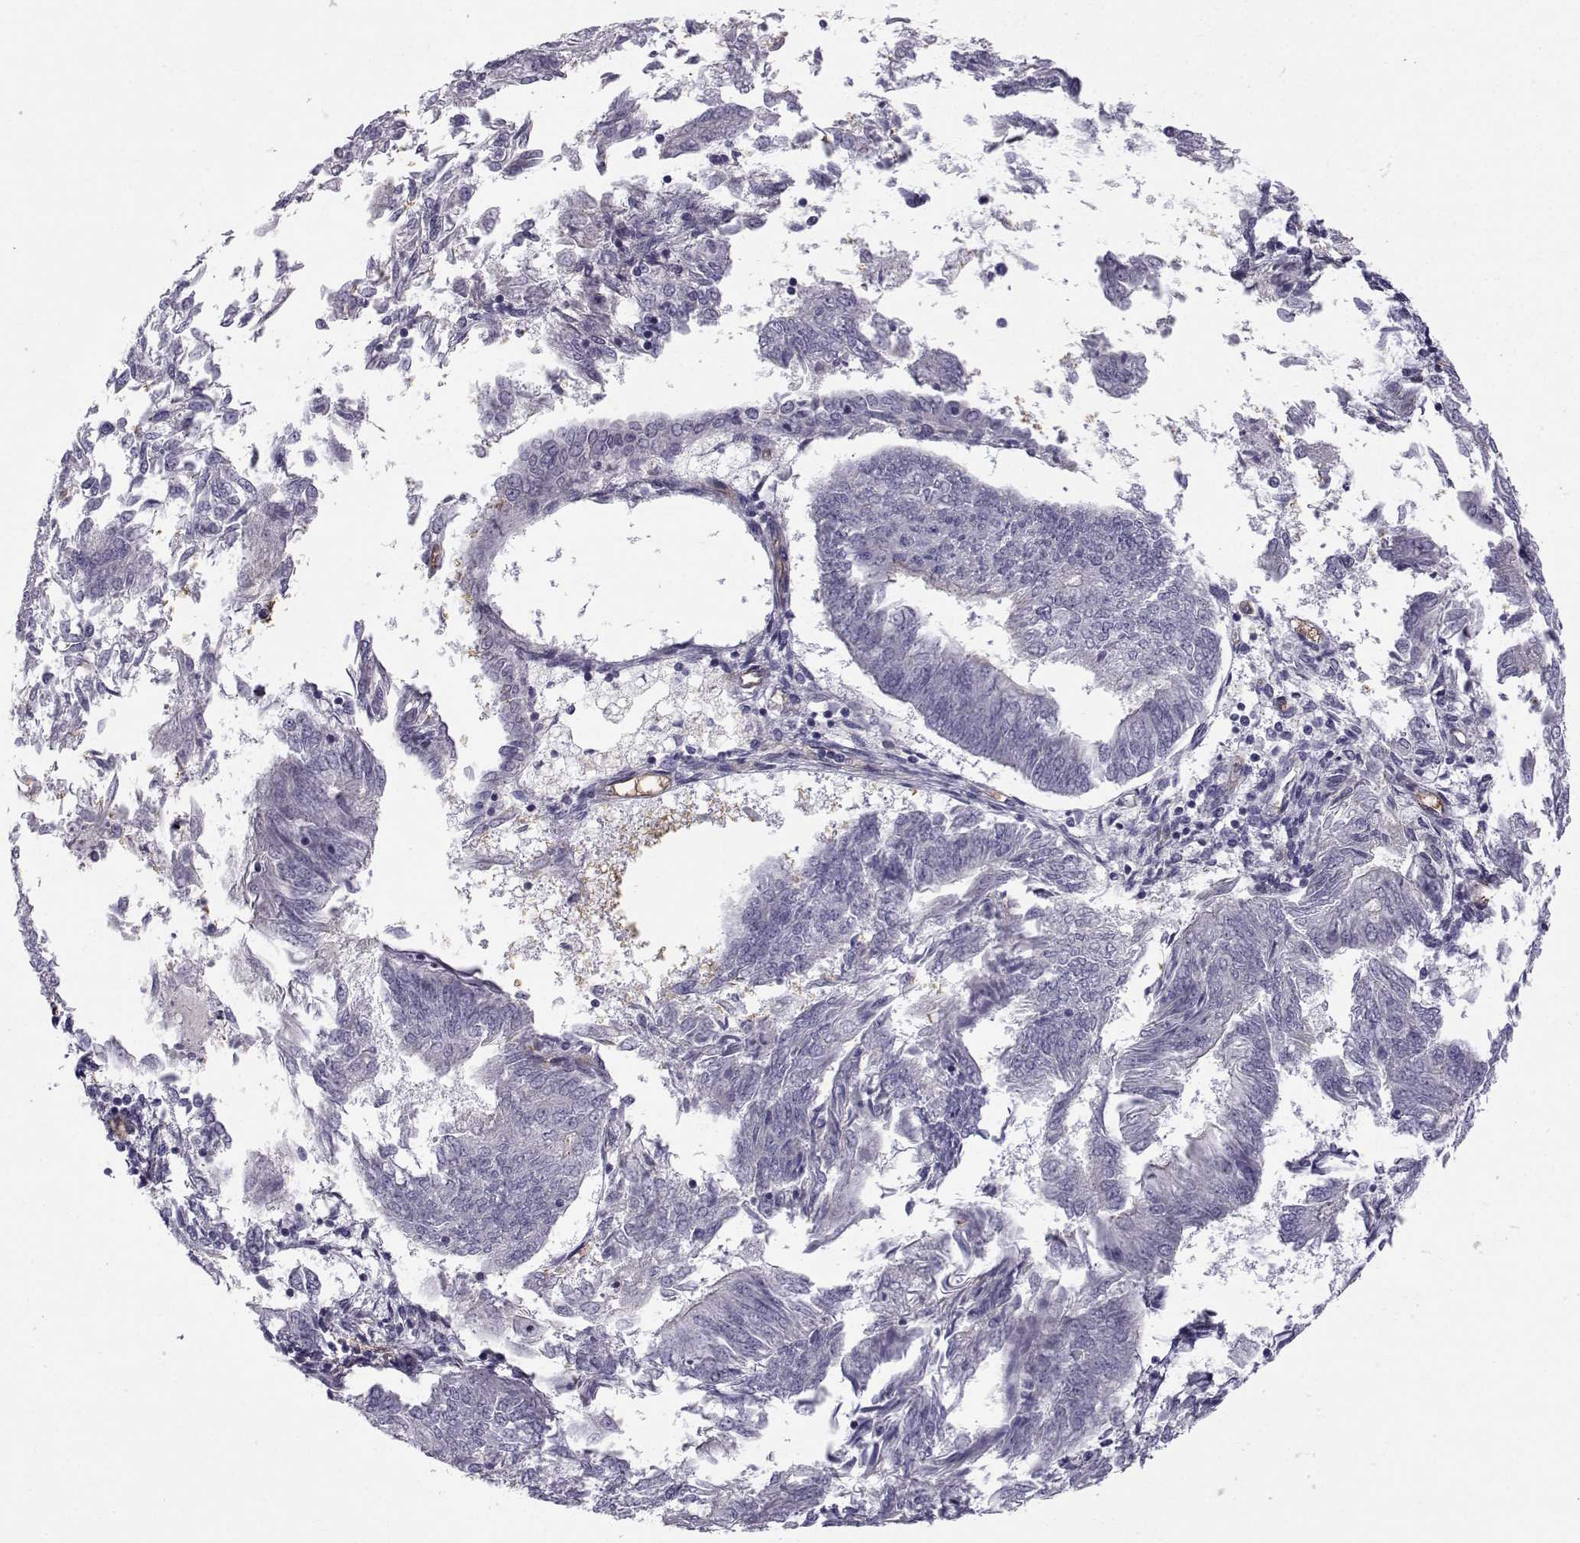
{"staining": {"intensity": "negative", "quantity": "none", "location": "none"}, "tissue": "endometrial cancer", "cell_type": "Tumor cells", "image_type": "cancer", "snomed": [{"axis": "morphology", "description": "Adenocarcinoma, NOS"}, {"axis": "topography", "description": "Endometrium"}], "caption": "Adenocarcinoma (endometrial) stained for a protein using immunohistochemistry exhibits no positivity tumor cells.", "gene": "QPCT", "patient": {"sex": "female", "age": 58}}